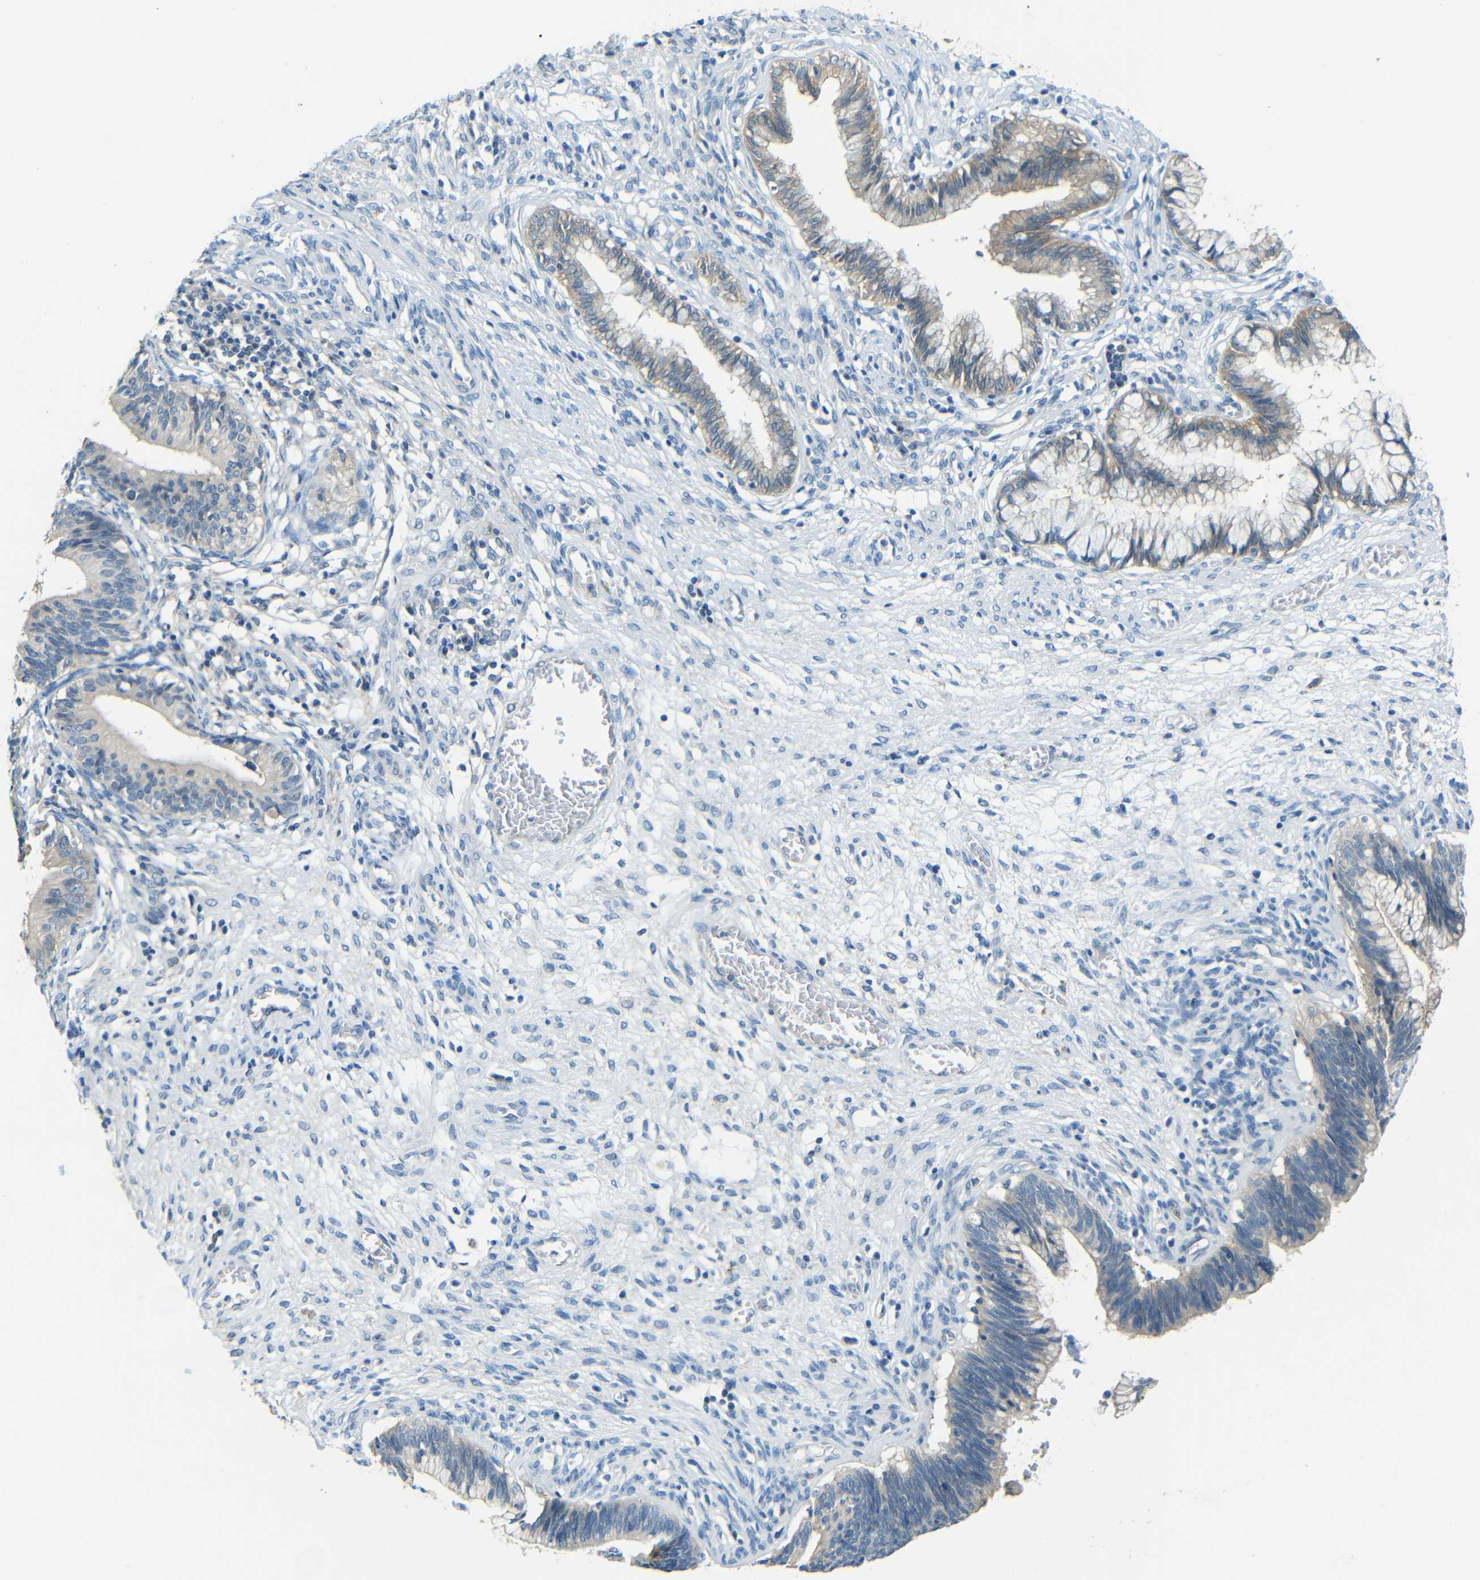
{"staining": {"intensity": "weak", "quantity": "25%-75%", "location": "cytoplasmic/membranous"}, "tissue": "cervical cancer", "cell_type": "Tumor cells", "image_type": "cancer", "snomed": [{"axis": "morphology", "description": "Adenocarcinoma, NOS"}, {"axis": "topography", "description": "Cervix"}], "caption": "This photomicrograph reveals immunohistochemistry staining of cervical cancer, with low weak cytoplasmic/membranous positivity in approximately 25%-75% of tumor cells.", "gene": "CYP26B1", "patient": {"sex": "female", "age": 44}}